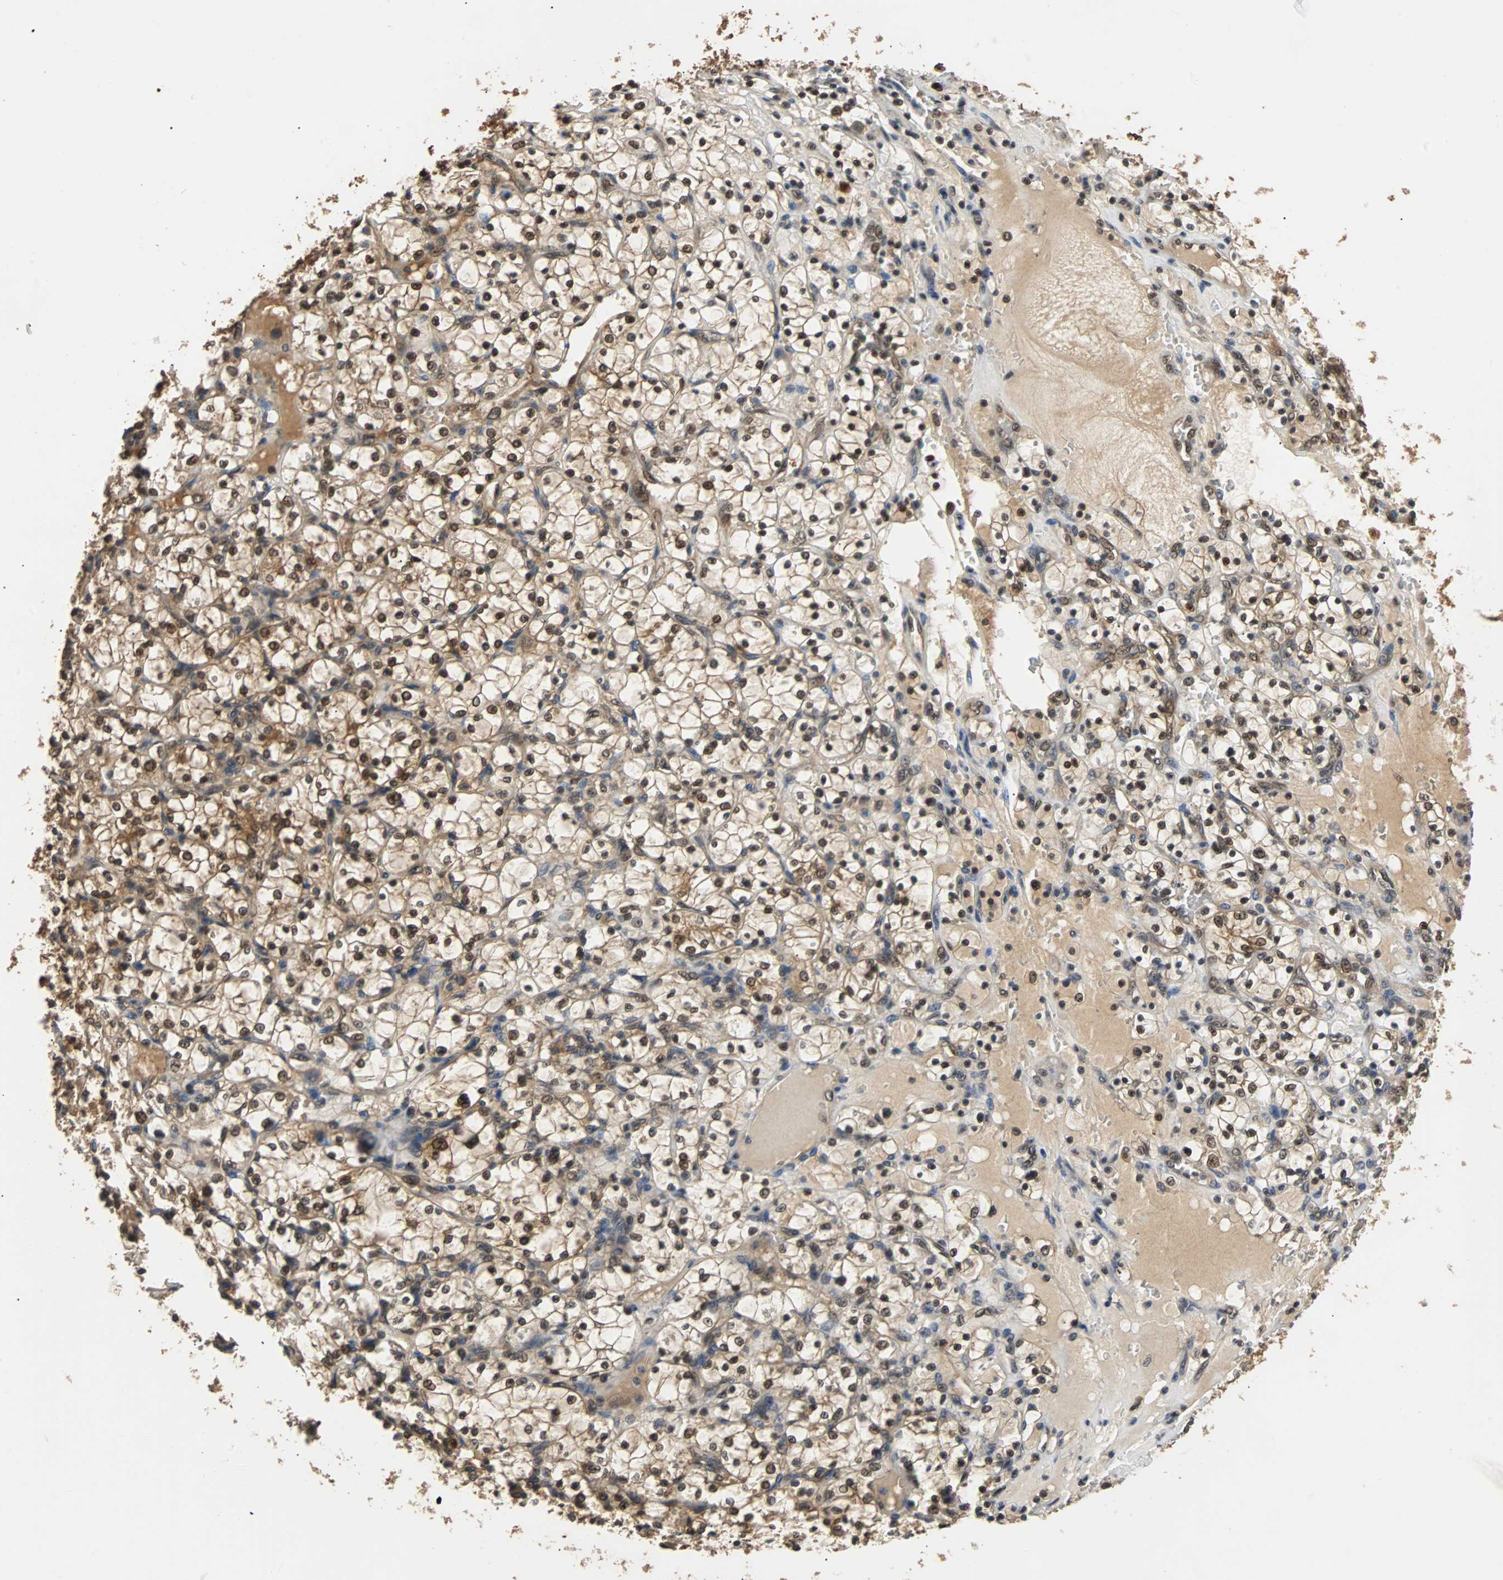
{"staining": {"intensity": "strong", "quantity": ">75%", "location": "cytoplasmic/membranous,nuclear"}, "tissue": "renal cancer", "cell_type": "Tumor cells", "image_type": "cancer", "snomed": [{"axis": "morphology", "description": "Adenocarcinoma, NOS"}, {"axis": "topography", "description": "Kidney"}], "caption": "An immunohistochemistry image of neoplastic tissue is shown. Protein staining in brown labels strong cytoplasmic/membranous and nuclear positivity in renal cancer (adenocarcinoma) within tumor cells.", "gene": "PRDX6", "patient": {"sex": "female", "age": 69}}